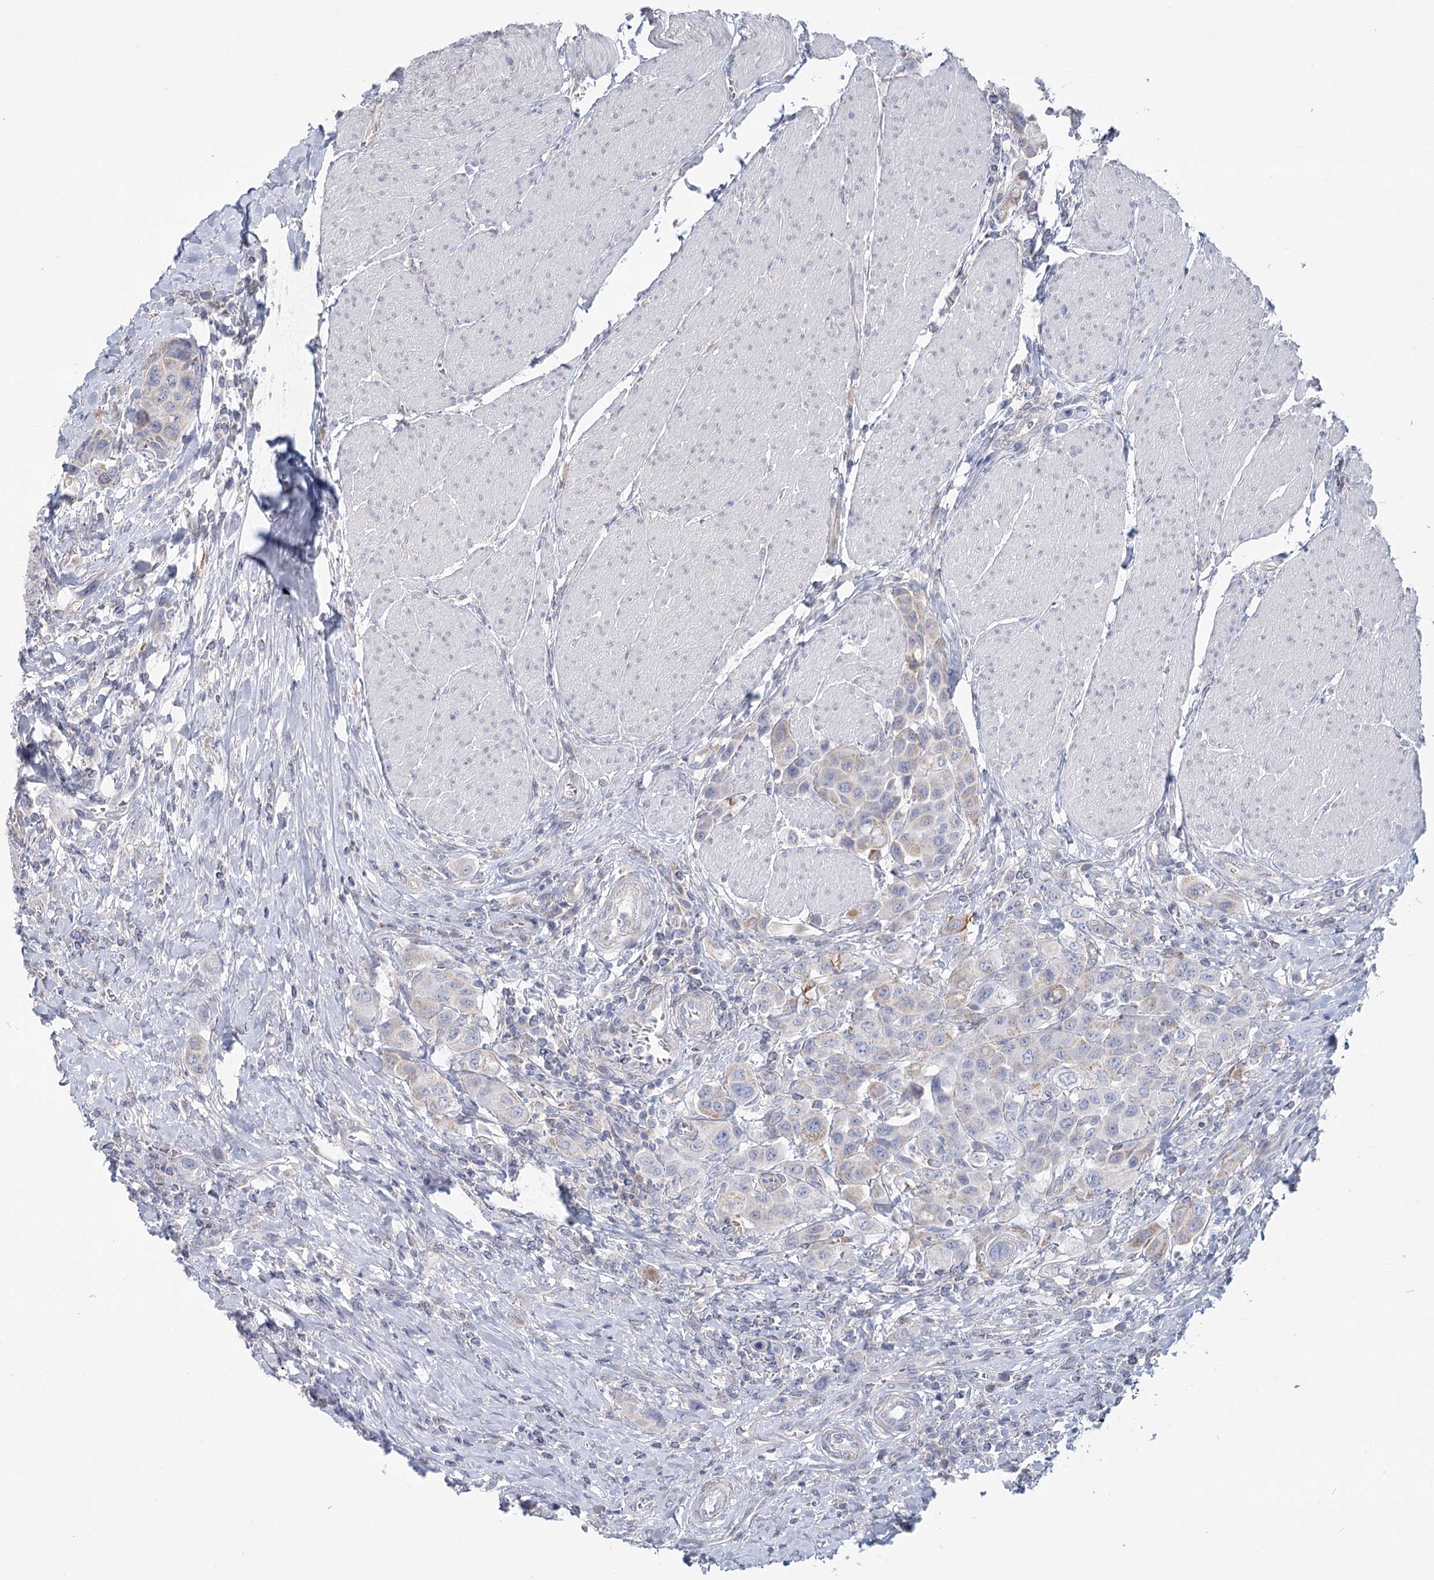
{"staining": {"intensity": "negative", "quantity": "none", "location": "none"}, "tissue": "urothelial cancer", "cell_type": "Tumor cells", "image_type": "cancer", "snomed": [{"axis": "morphology", "description": "Urothelial carcinoma, High grade"}, {"axis": "topography", "description": "Urinary bladder"}], "caption": "Histopathology image shows no significant protein staining in tumor cells of urothelial cancer.", "gene": "ARHGAP44", "patient": {"sex": "male", "age": 50}}